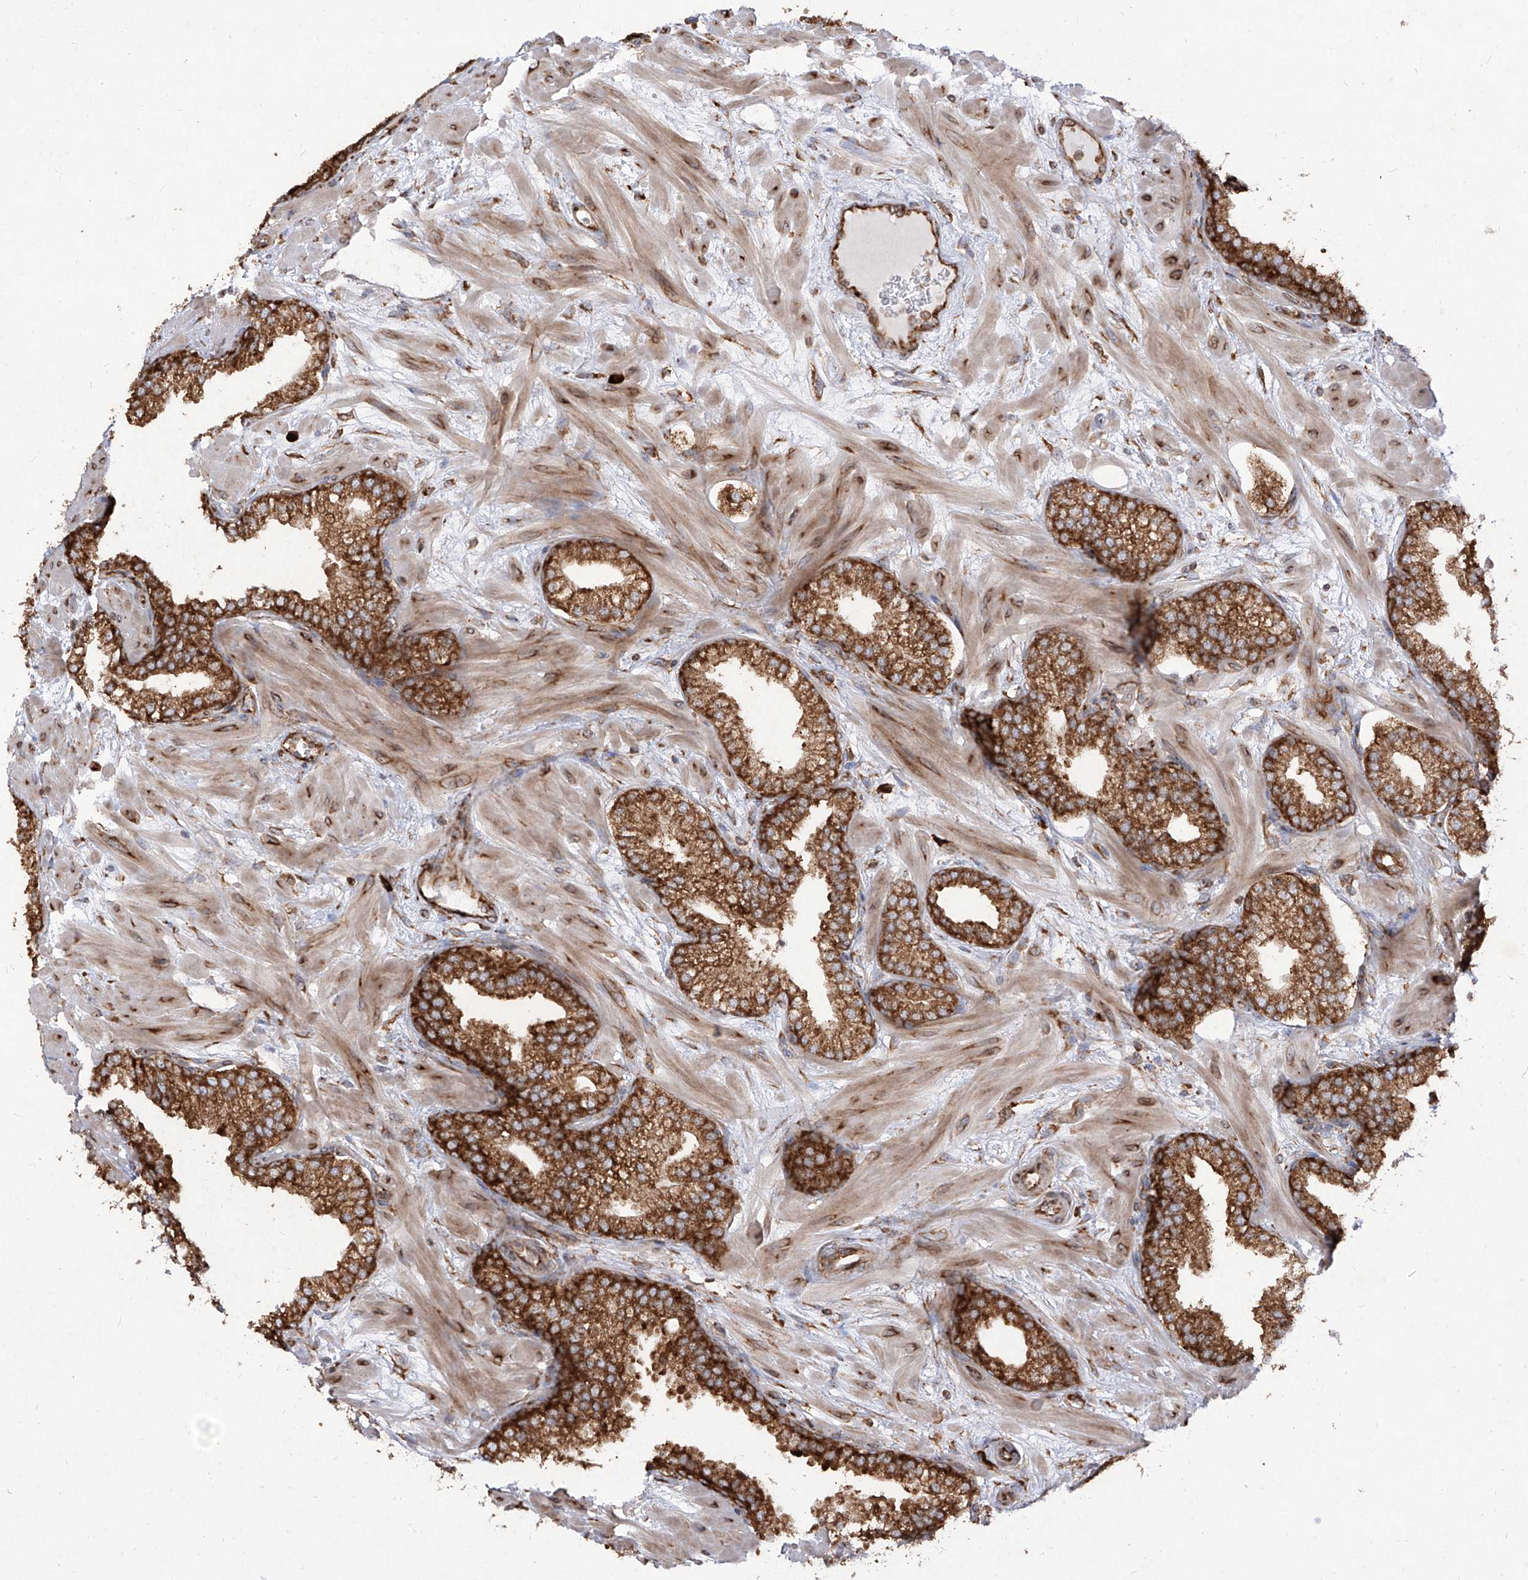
{"staining": {"intensity": "strong", "quantity": ">75%", "location": "cytoplasmic/membranous"}, "tissue": "prostate", "cell_type": "Glandular cells", "image_type": "normal", "snomed": [{"axis": "morphology", "description": "Normal tissue, NOS"}, {"axis": "morphology", "description": "Urothelial carcinoma, Low grade"}, {"axis": "topography", "description": "Urinary bladder"}, {"axis": "topography", "description": "Prostate"}], "caption": "This photomicrograph demonstrates IHC staining of normal prostate, with high strong cytoplasmic/membranous staining in approximately >75% of glandular cells.", "gene": "RPS25", "patient": {"sex": "male", "age": 60}}